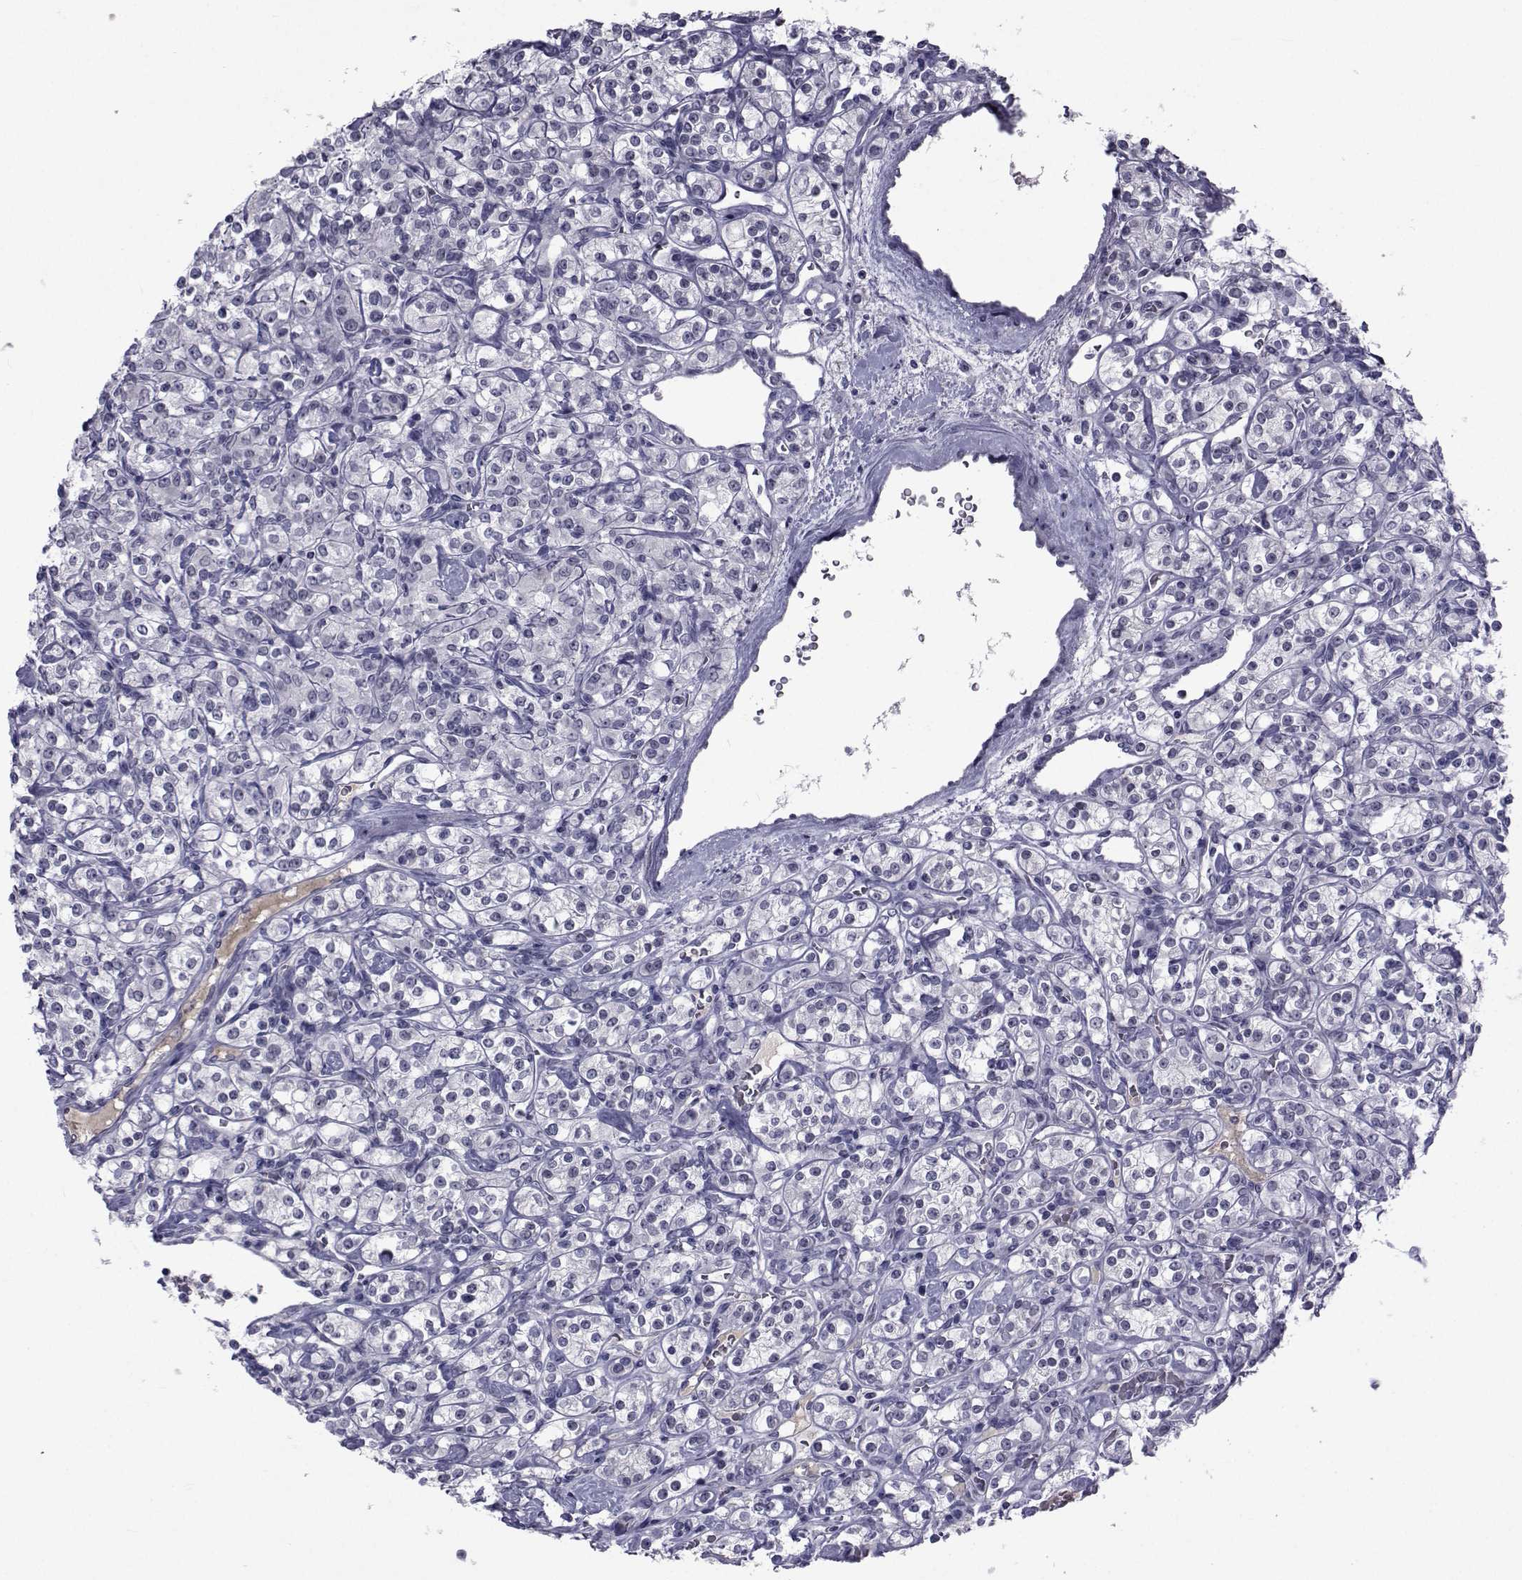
{"staining": {"intensity": "negative", "quantity": "none", "location": "none"}, "tissue": "renal cancer", "cell_type": "Tumor cells", "image_type": "cancer", "snomed": [{"axis": "morphology", "description": "Adenocarcinoma, NOS"}, {"axis": "topography", "description": "Kidney"}], "caption": "Micrograph shows no protein positivity in tumor cells of renal cancer (adenocarcinoma) tissue.", "gene": "PAX2", "patient": {"sex": "male", "age": 77}}